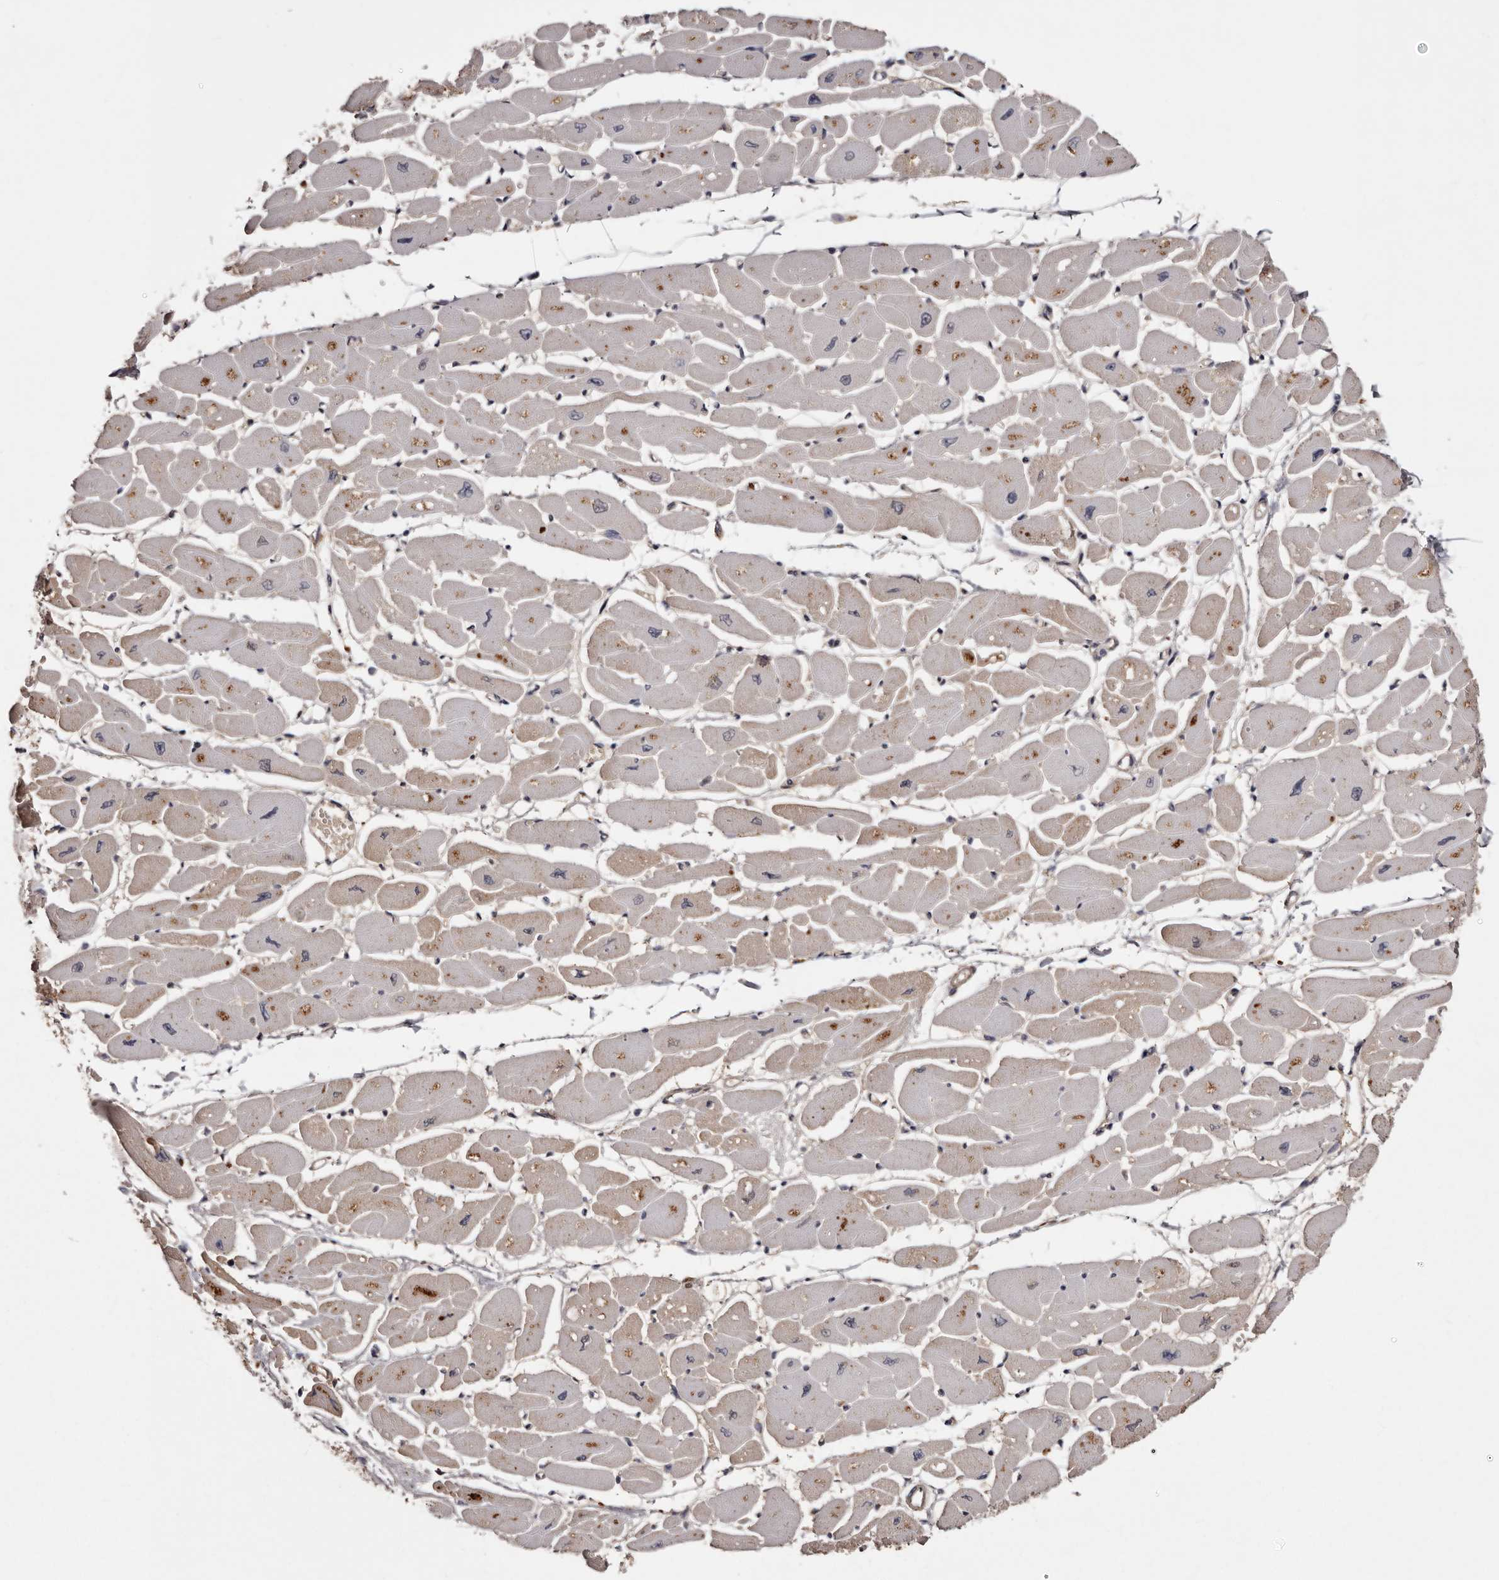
{"staining": {"intensity": "moderate", "quantity": "25%-75%", "location": "cytoplasmic/membranous"}, "tissue": "heart muscle", "cell_type": "Cardiomyocytes", "image_type": "normal", "snomed": [{"axis": "morphology", "description": "Normal tissue, NOS"}, {"axis": "topography", "description": "Heart"}], "caption": "Heart muscle stained with DAB (3,3'-diaminobenzidine) immunohistochemistry (IHC) reveals medium levels of moderate cytoplasmic/membranous positivity in about 25%-75% of cardiomyocytes. (DAB IHC, brown staining for protein, blue staining for nuclei).", "gene": "CYP1B1", "patient": {"sex": "female", "age": 54}}